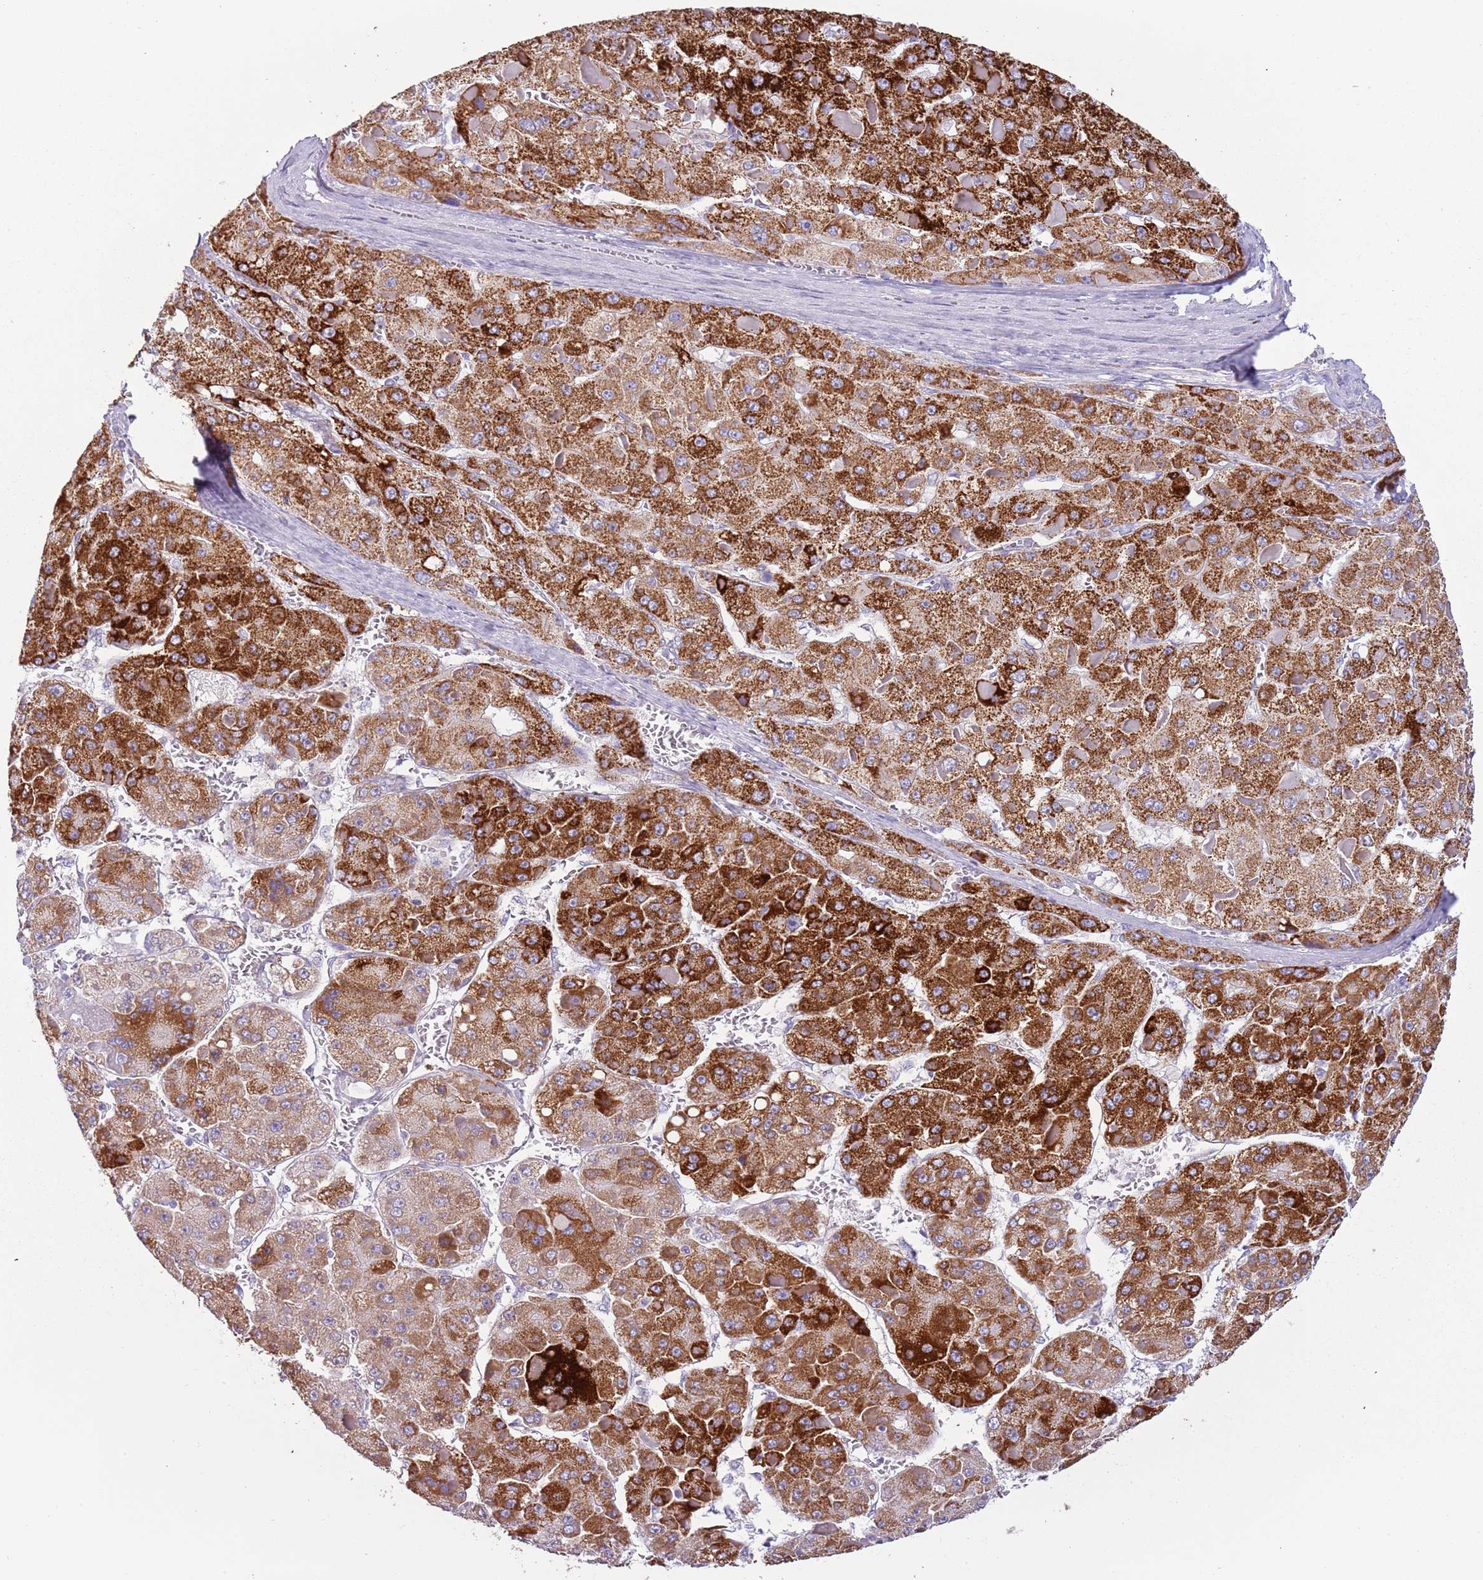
{"staining": {"intensity": "strong", "quantity": ">75%", "location": "cytoplasmic/membranous"}, "tissue": "liver cancer", "cell_type": "Tumor cells", "image_type": "cancer", "snomed": [{"axis": "morphology", "description": "Carcinoma, Hepatocellular, NOS"}, {"axis": "topography", "description": "Liver"}], "caption": "A histopathology image of liver cancer stained for a protein exhibits strong cytoplasmic/membranous brown staining in tumor cells. (DAB (3,3'-diaminobenzidine) = brown stain, brightfield microscopy at high magnification).", "gene": "RNF222", "patient": {"sex": "female", "age": 73}}